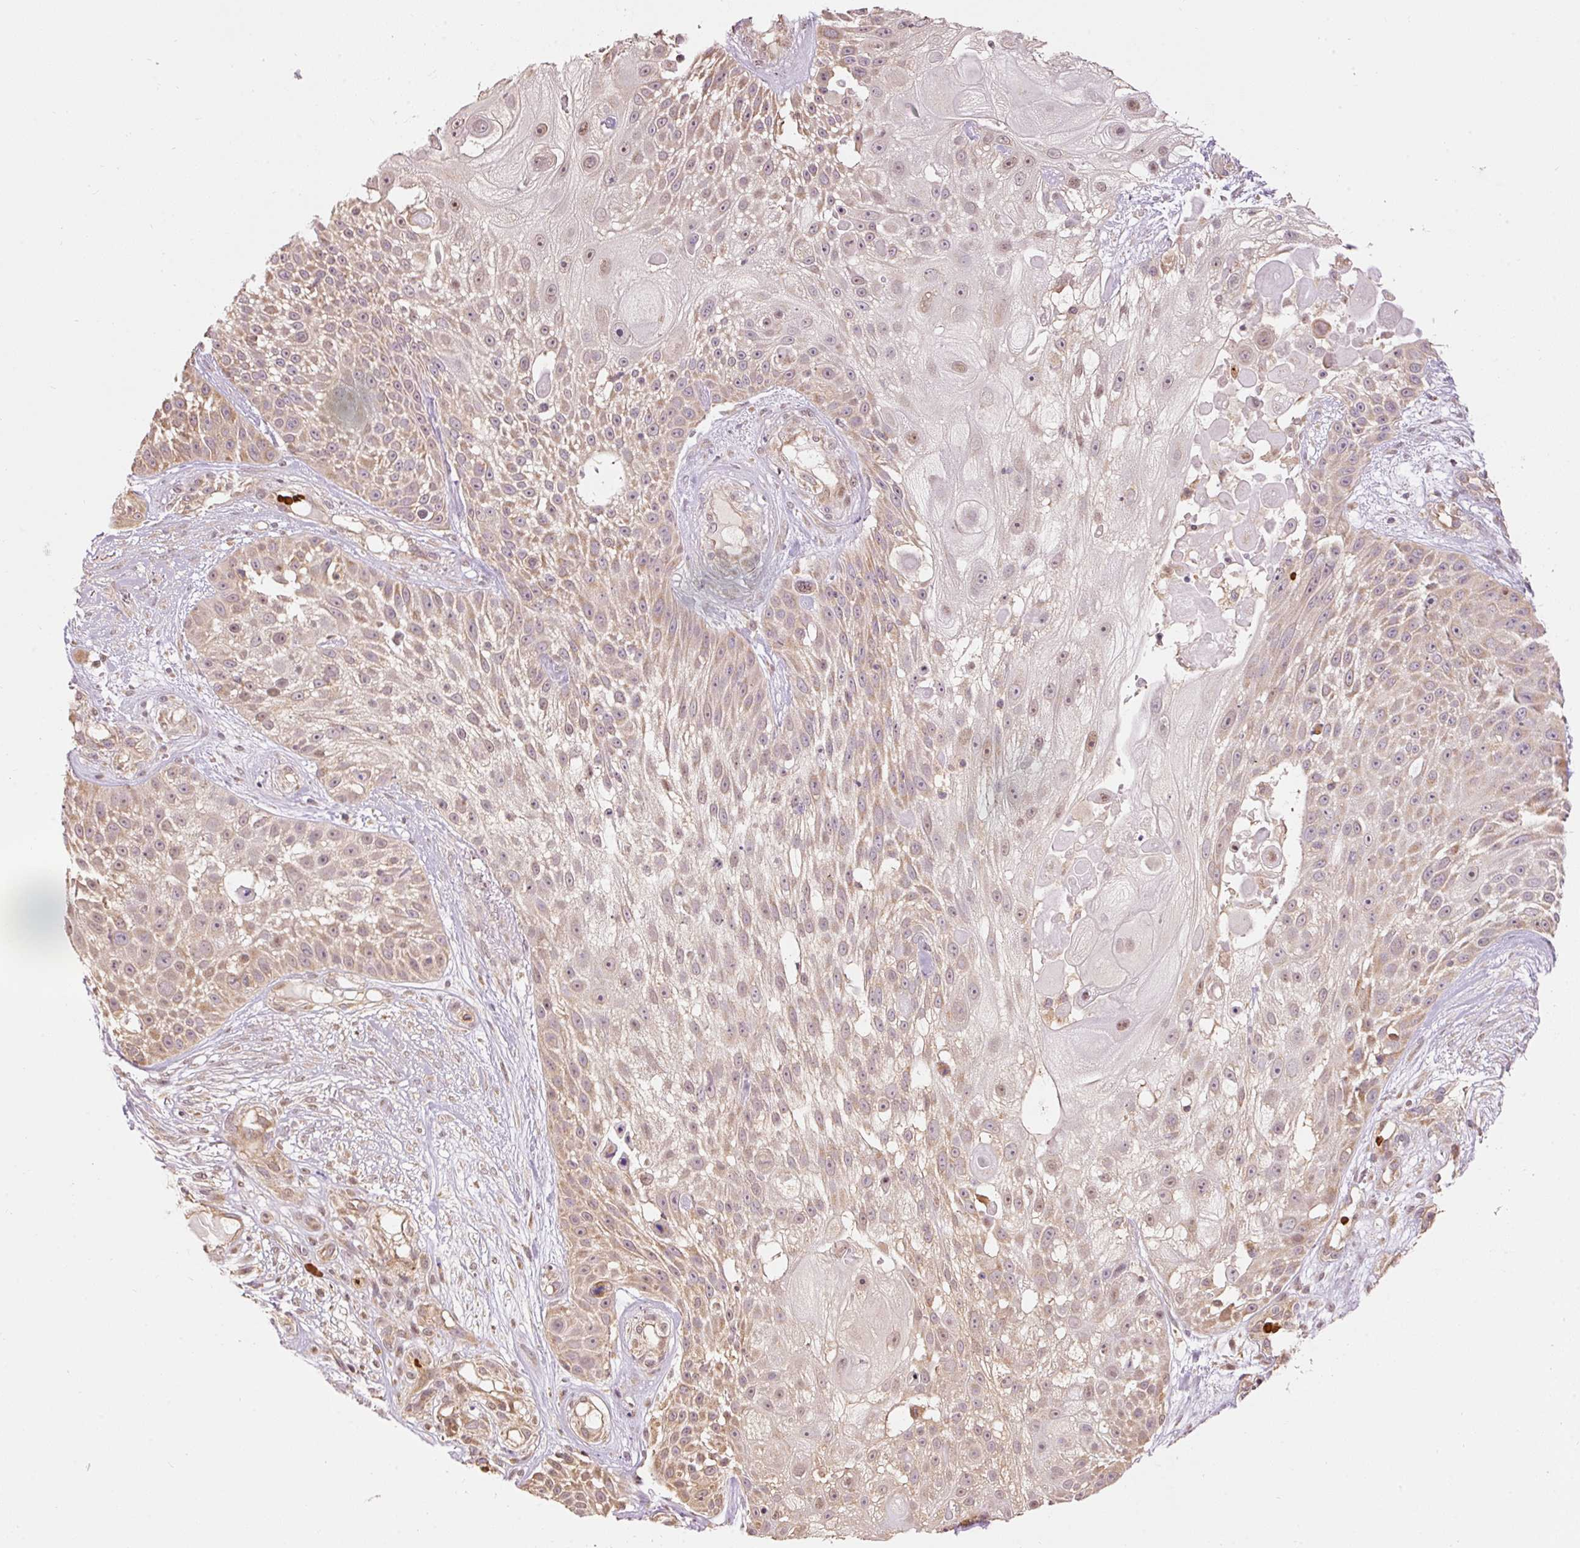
{"staining": {"intensity": "moderate", "quantity": "<25%", "location": "cytoplasmic/membranous"}, "tissue": "skin cancer", "cell_type": "Tumor cells", "image_type": "cancer", "snomed": [{"axis": "morphology", "description": "Squamous cell carcinoma, NOS"}, {"axis": "topography", "description": "Skin"}], "caption": "Approximately <25% of tumor cells in human skin squamous cell carcinoma reveal moderate cytoplasmic/membranous protein expression as visualized by brown immunohistochemical staining.", "gene": "ADCY4", "patient": {"sex": "female", "age": 86}}